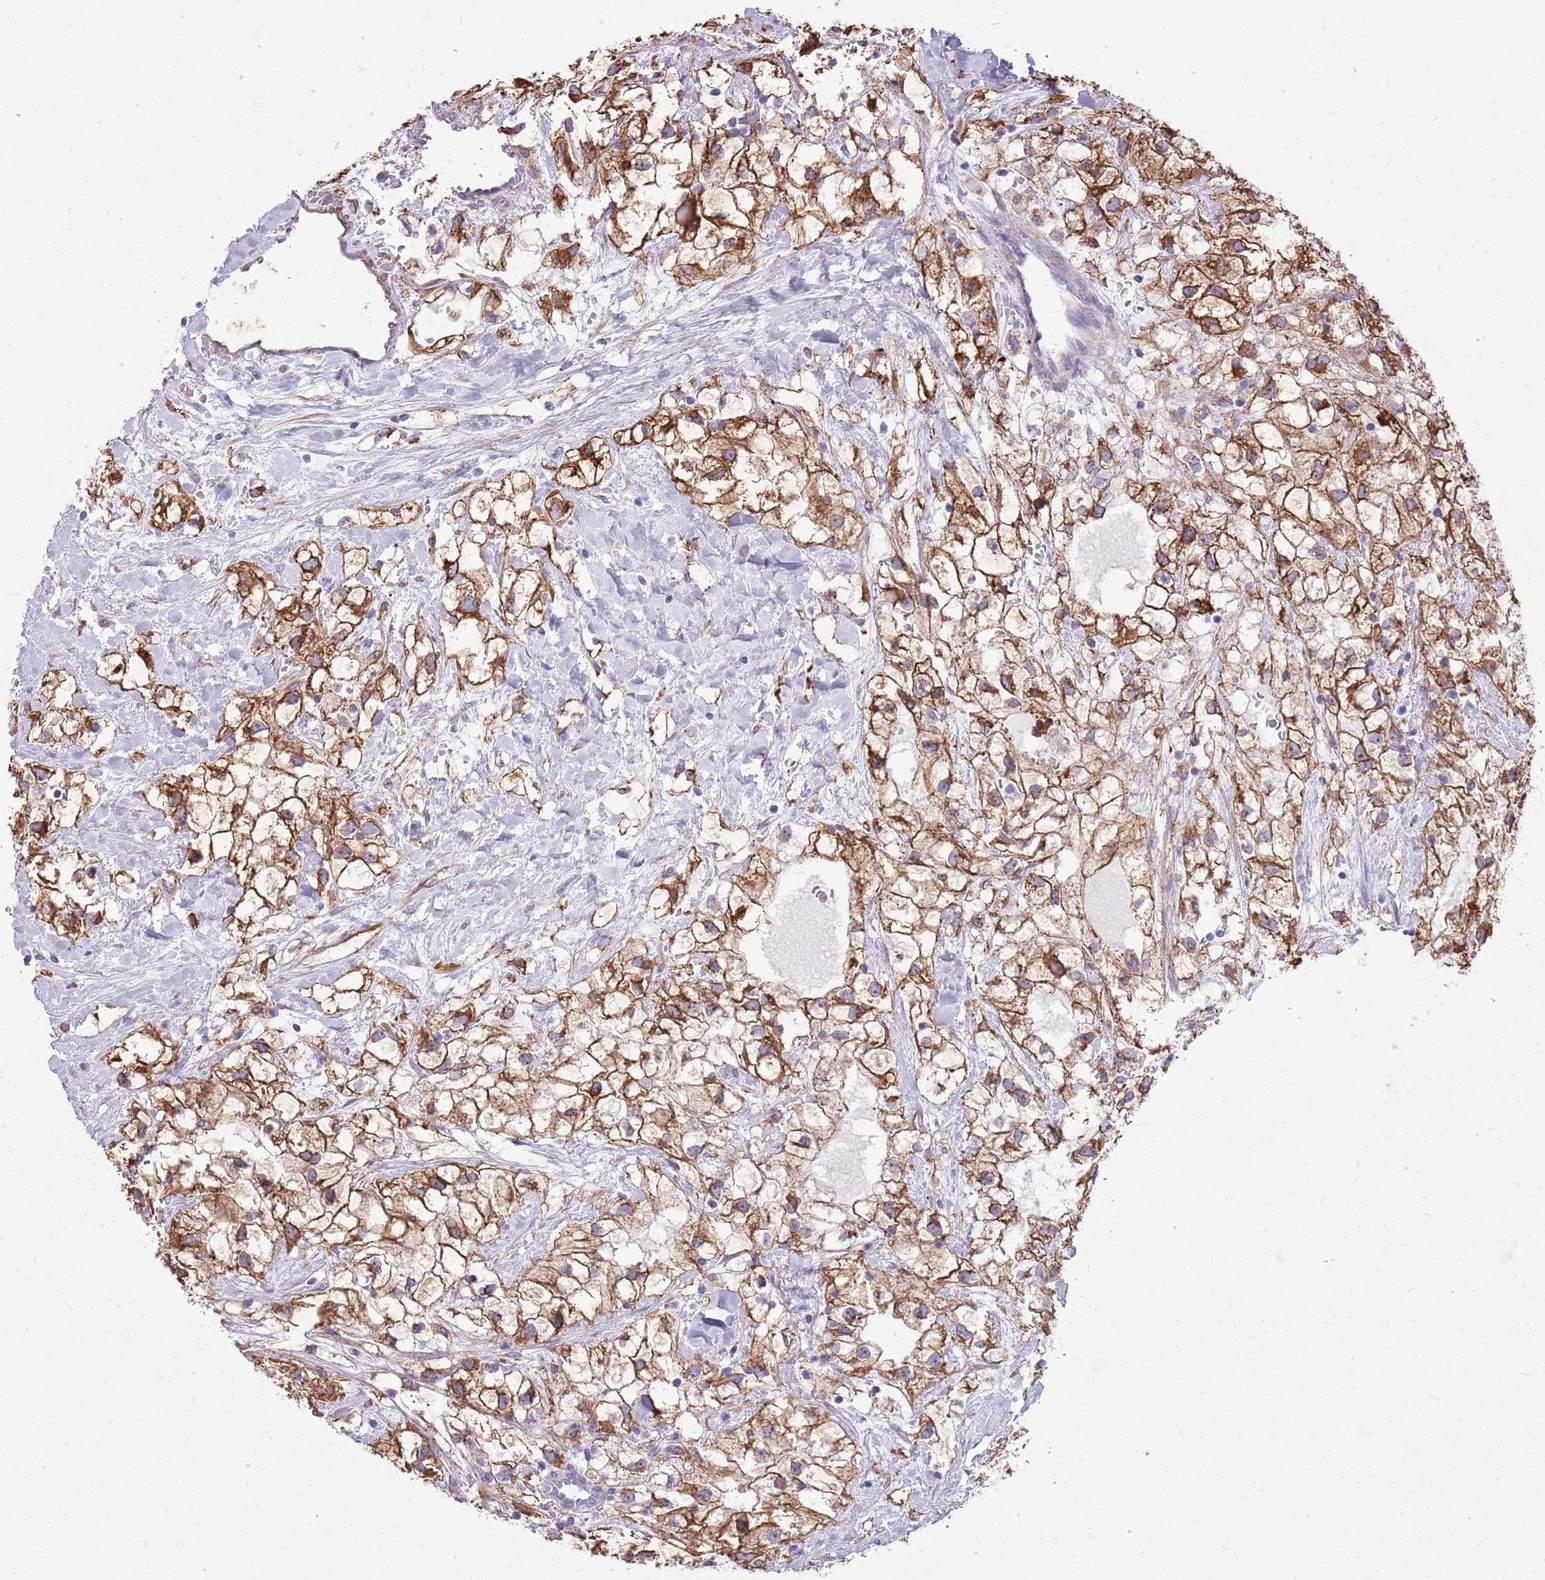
{"staining": {"intensity": "moderate", "quantity": ">75%", "location": "cytoplasmic/membranous"}, "tissue": "renal cancer", "cell_type": "Tumor cells", "image_type": "cancer", "snomed": [{"axis": "morphology", "description": "Adenocarcinoma, NOS"}, {"axis": "topography", "description": "Kidney"}], "caption": "IHC of human renal cancer shows medium levels of moderate cytoplasmic/membranous positivity in approximately >75% of tumor cells. The staining was performed using DAB (3,3'-diaminobenzidine) to visualize the protein expression in brown, while the nuclei were stained in blue with hematoxylin (Magnification: 20x).", "gene": "KCTD19", "patient": {"sex": "male", "age": 59}}